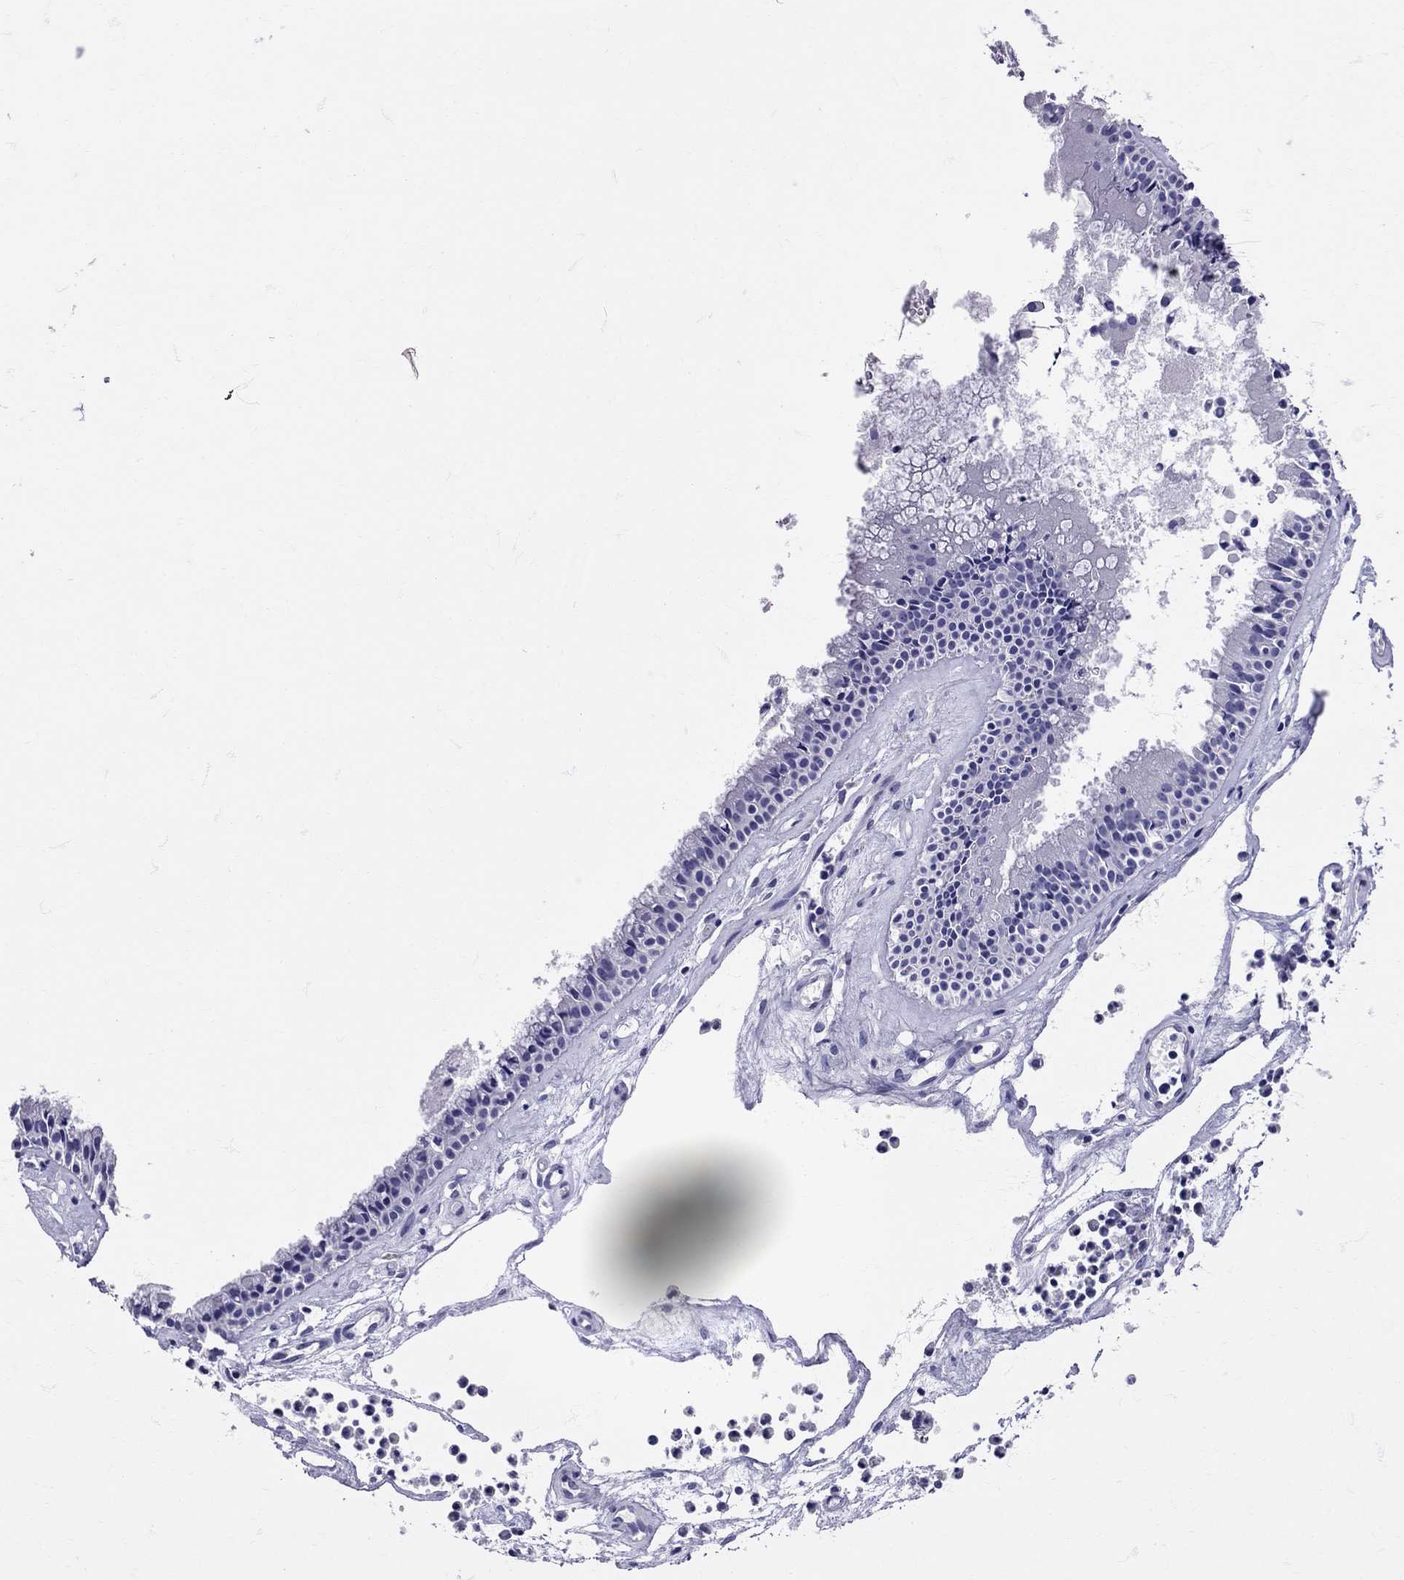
{"staining": {"intensity": "negative", "quantity": "none", "location": "none"}, "tissue": "nasopharynx", "cell_type": "Respiratory epithelial cells", "image_type": "normal", "snomed": [{"axis": "morphology", "description": "Normal tissue, NOS"}, {"axis": "topography", "description": "Nasopharynx"}], "caption": "IHC photomicrograph of unremarkable nasopharynx: human nasopharynx stained with DAB reveals no significant protein staining in respiratory epithelial cells.", "gene": "AVP", "patient": {"sex": "female", "age": 47}}